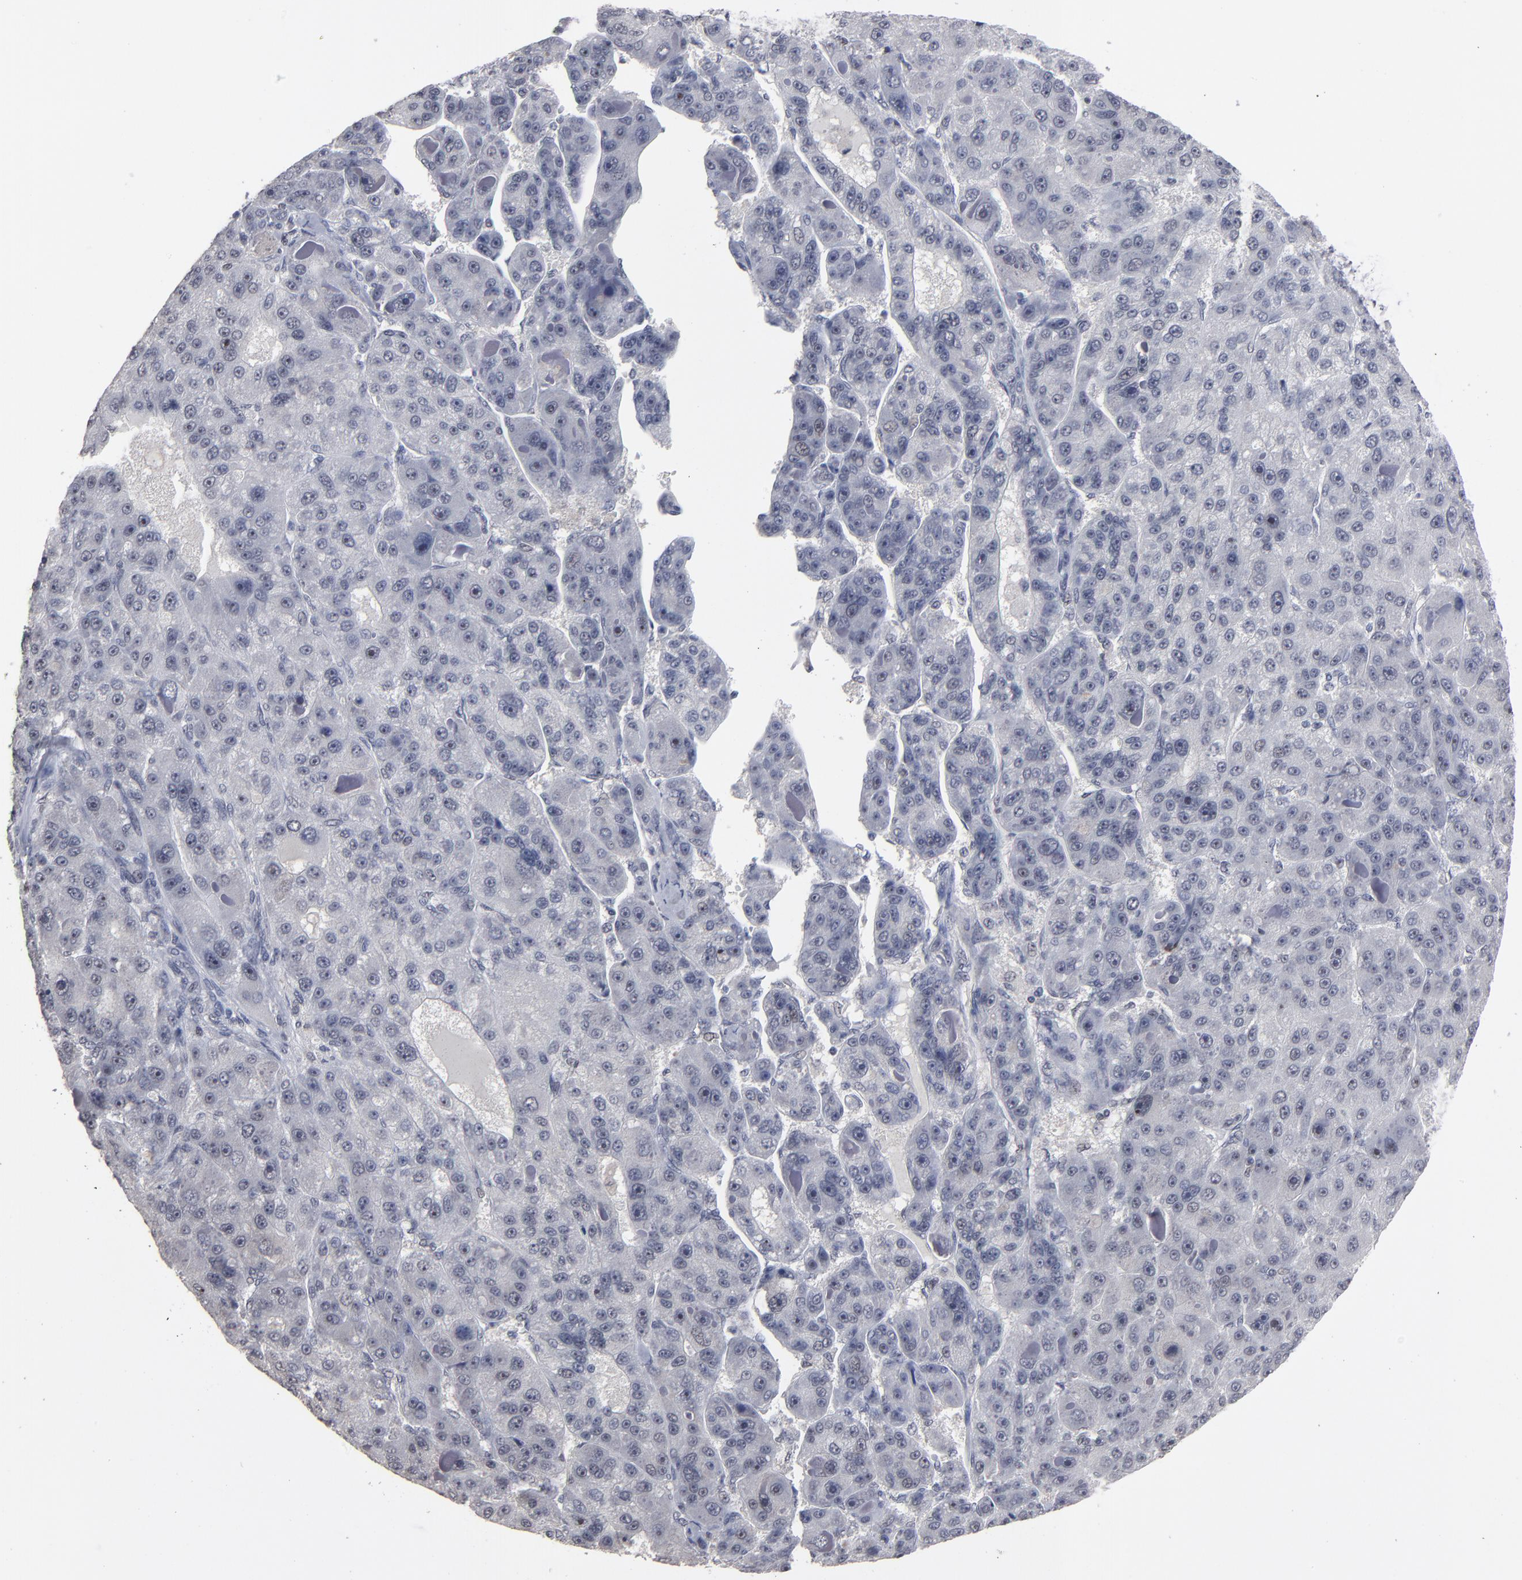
{"staining": {"intensity": "negative", "quantity": "none", "location": "none"}, "tissue": "liver cancer", "cell_type": "Tumor cells", "image_type": "cancer", "snomed": [{"axis": "morphology", "description": "Carcinoma, Hepatocellular, NOS"}, {"axis": "topography", "description": "Liver"}], "caption": "The immunohistochemistry micrograph has no significant expression in tumor cells of liver hepatocellular carcinoma tissue.", "gene": "SSRP1", "patient": {"sex": "male", "age": 76}}